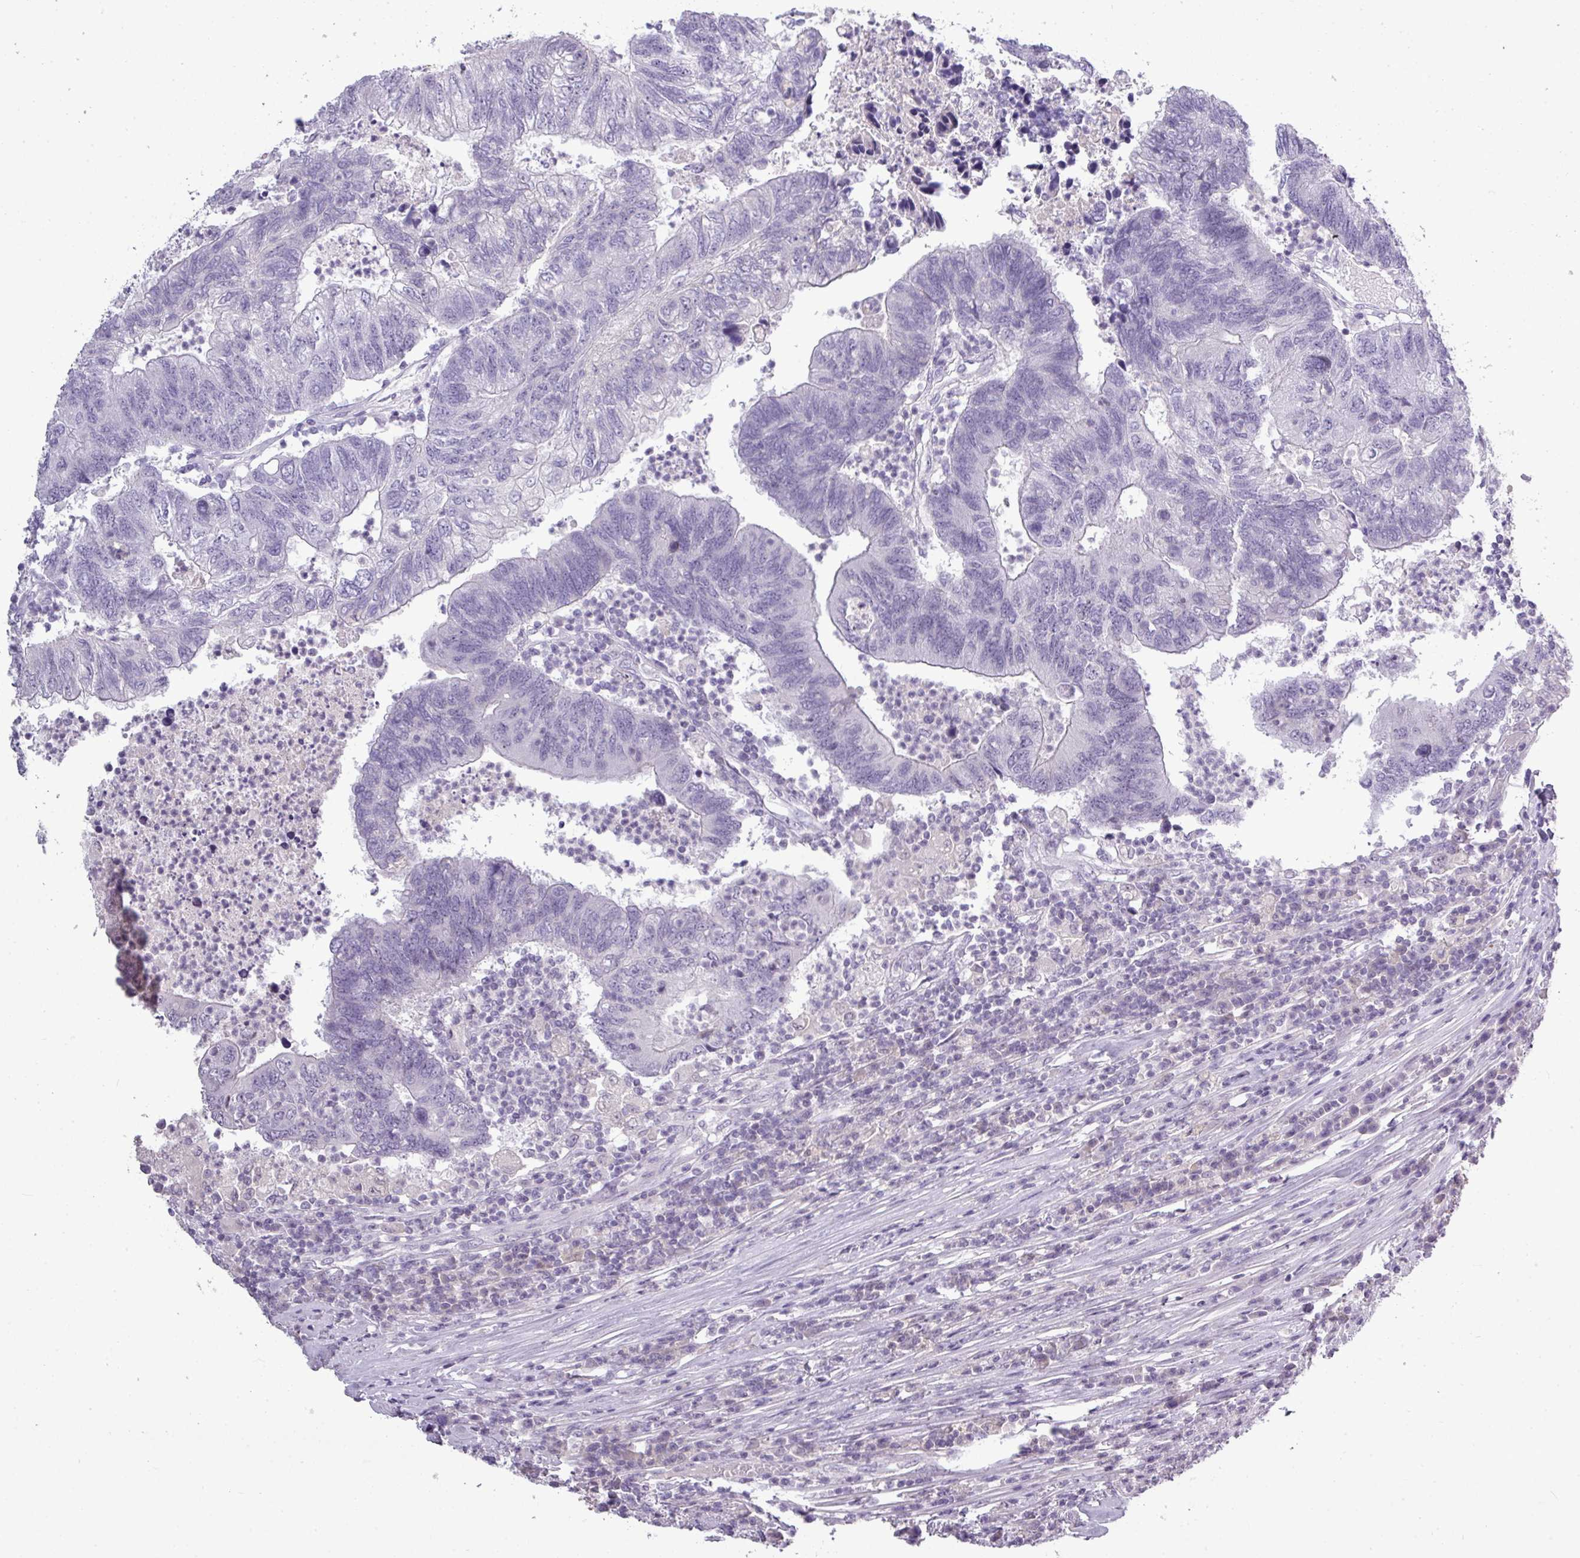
{"staining": {"intensity": "negative", "quantity": "none", "location": "none"}, "tissue": "colorectal cancer", "cell_type": "Tumor cells", "image_type": "cancer", "snomed": [{"axis": "morphology", "description": "Adenocarcinoma, NOS"}, {"axis": "topography", "description": "Colon"}], "caption": "Immunohistochemistry image of adenocarcinoma (colorectal) stained for a protein (brown), which shows no expression in tumor cells.", "gene": "TMEM91", "patient": {"sex": "female", "age": 48}}